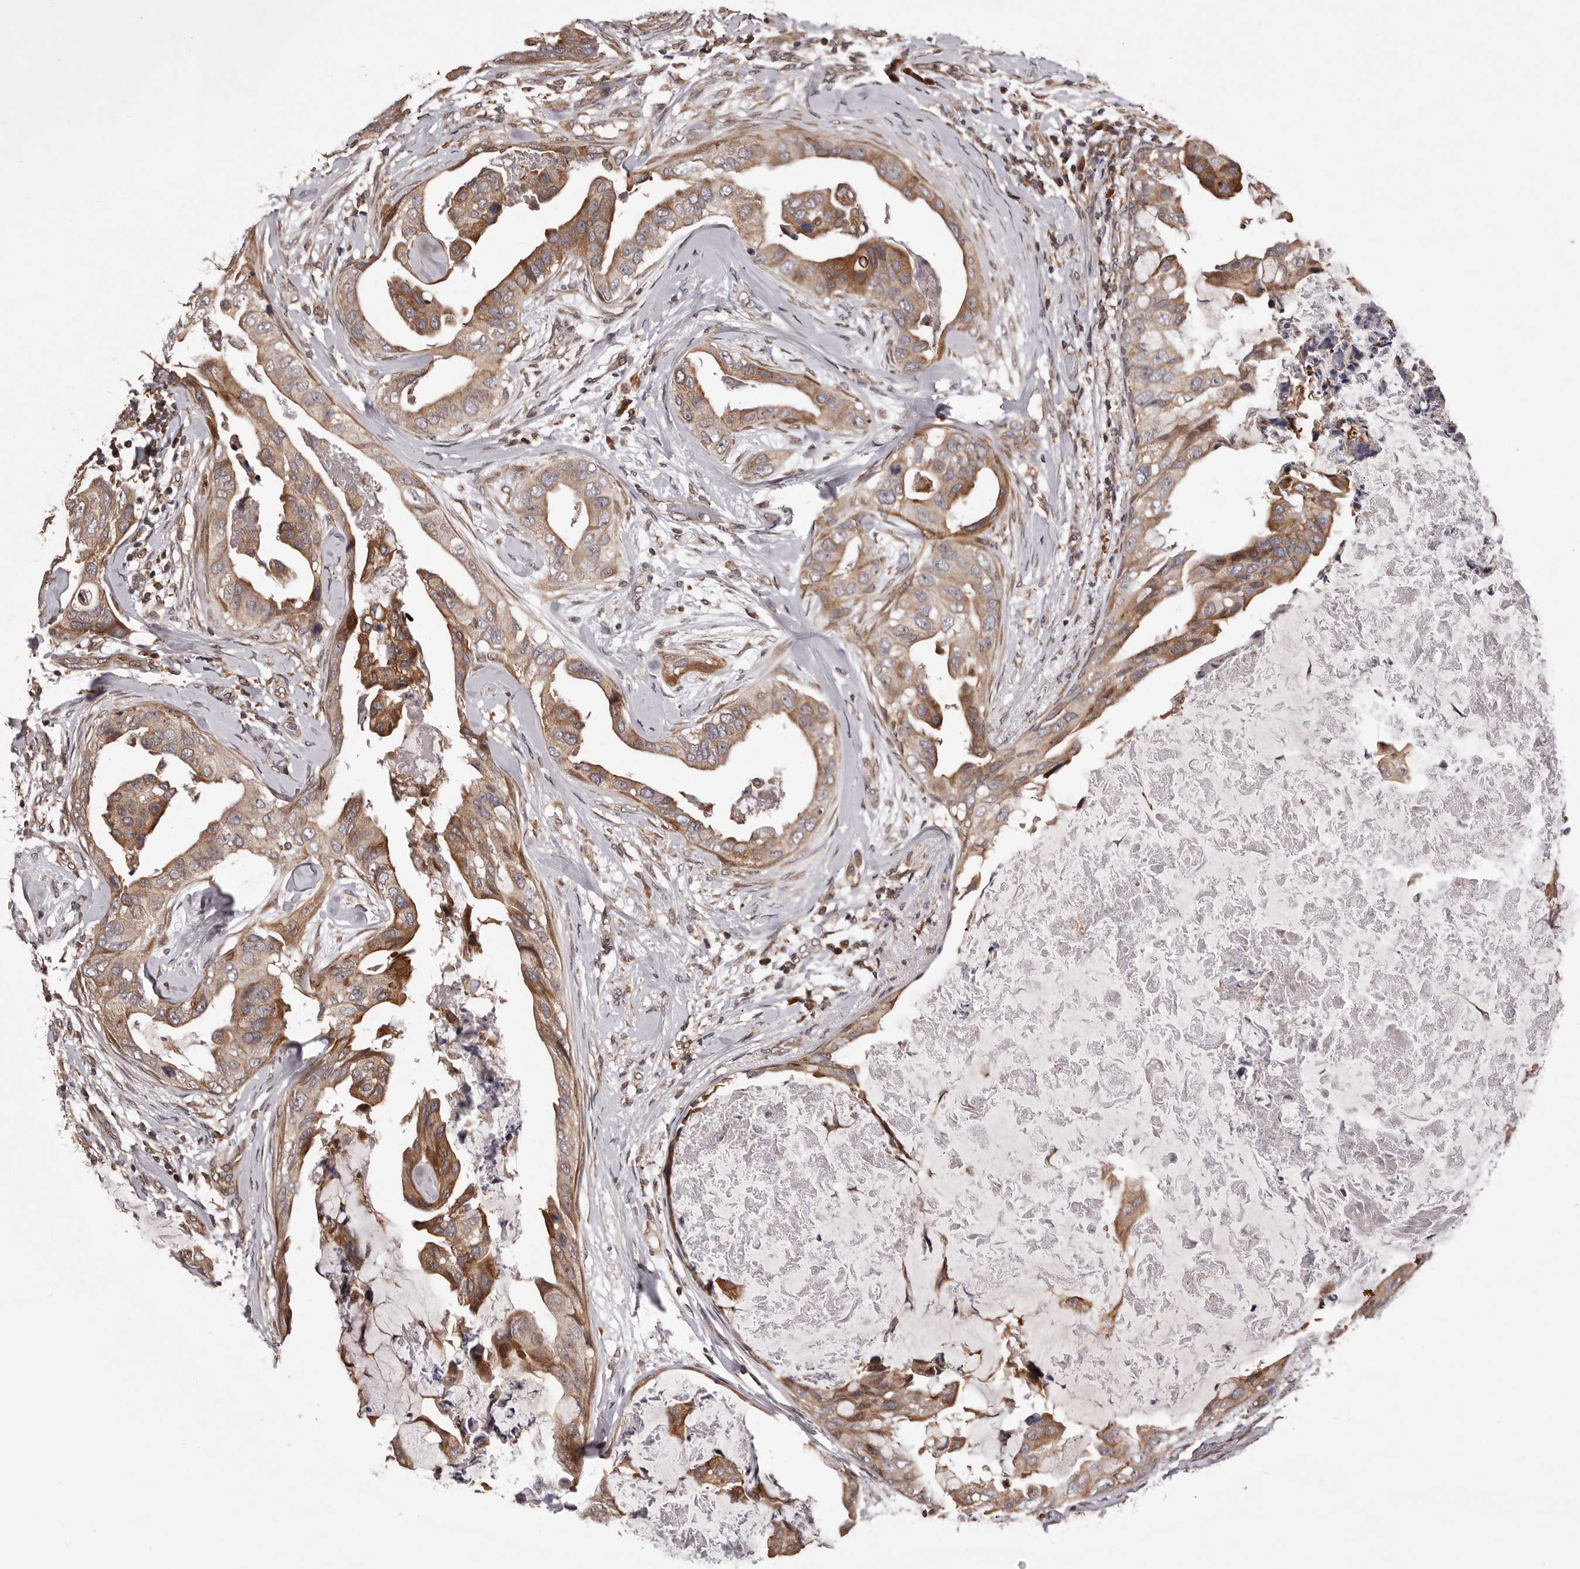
{"staining": {"intensity": "moderate", "quantity": ">75%", "location": "cytoplasmic/membranous"}, "tissue": "breast cancer", "cell_type": "Tumor cells", "image_type": "cancer", "snomed": [{"axis": "morphology", "description": "Duct carcinoma"}, {"axis": "topography", "description": "Breast"}], "caption": "Human infiltrating ductal carcinoma (breast) stained for a protein (brown) displays moderate cytoplasmic/membranous positive positivity in approximately >75% of tumor cells.", "gene": "GADD45B", "patient": {"sex": "female", "age": 40}}